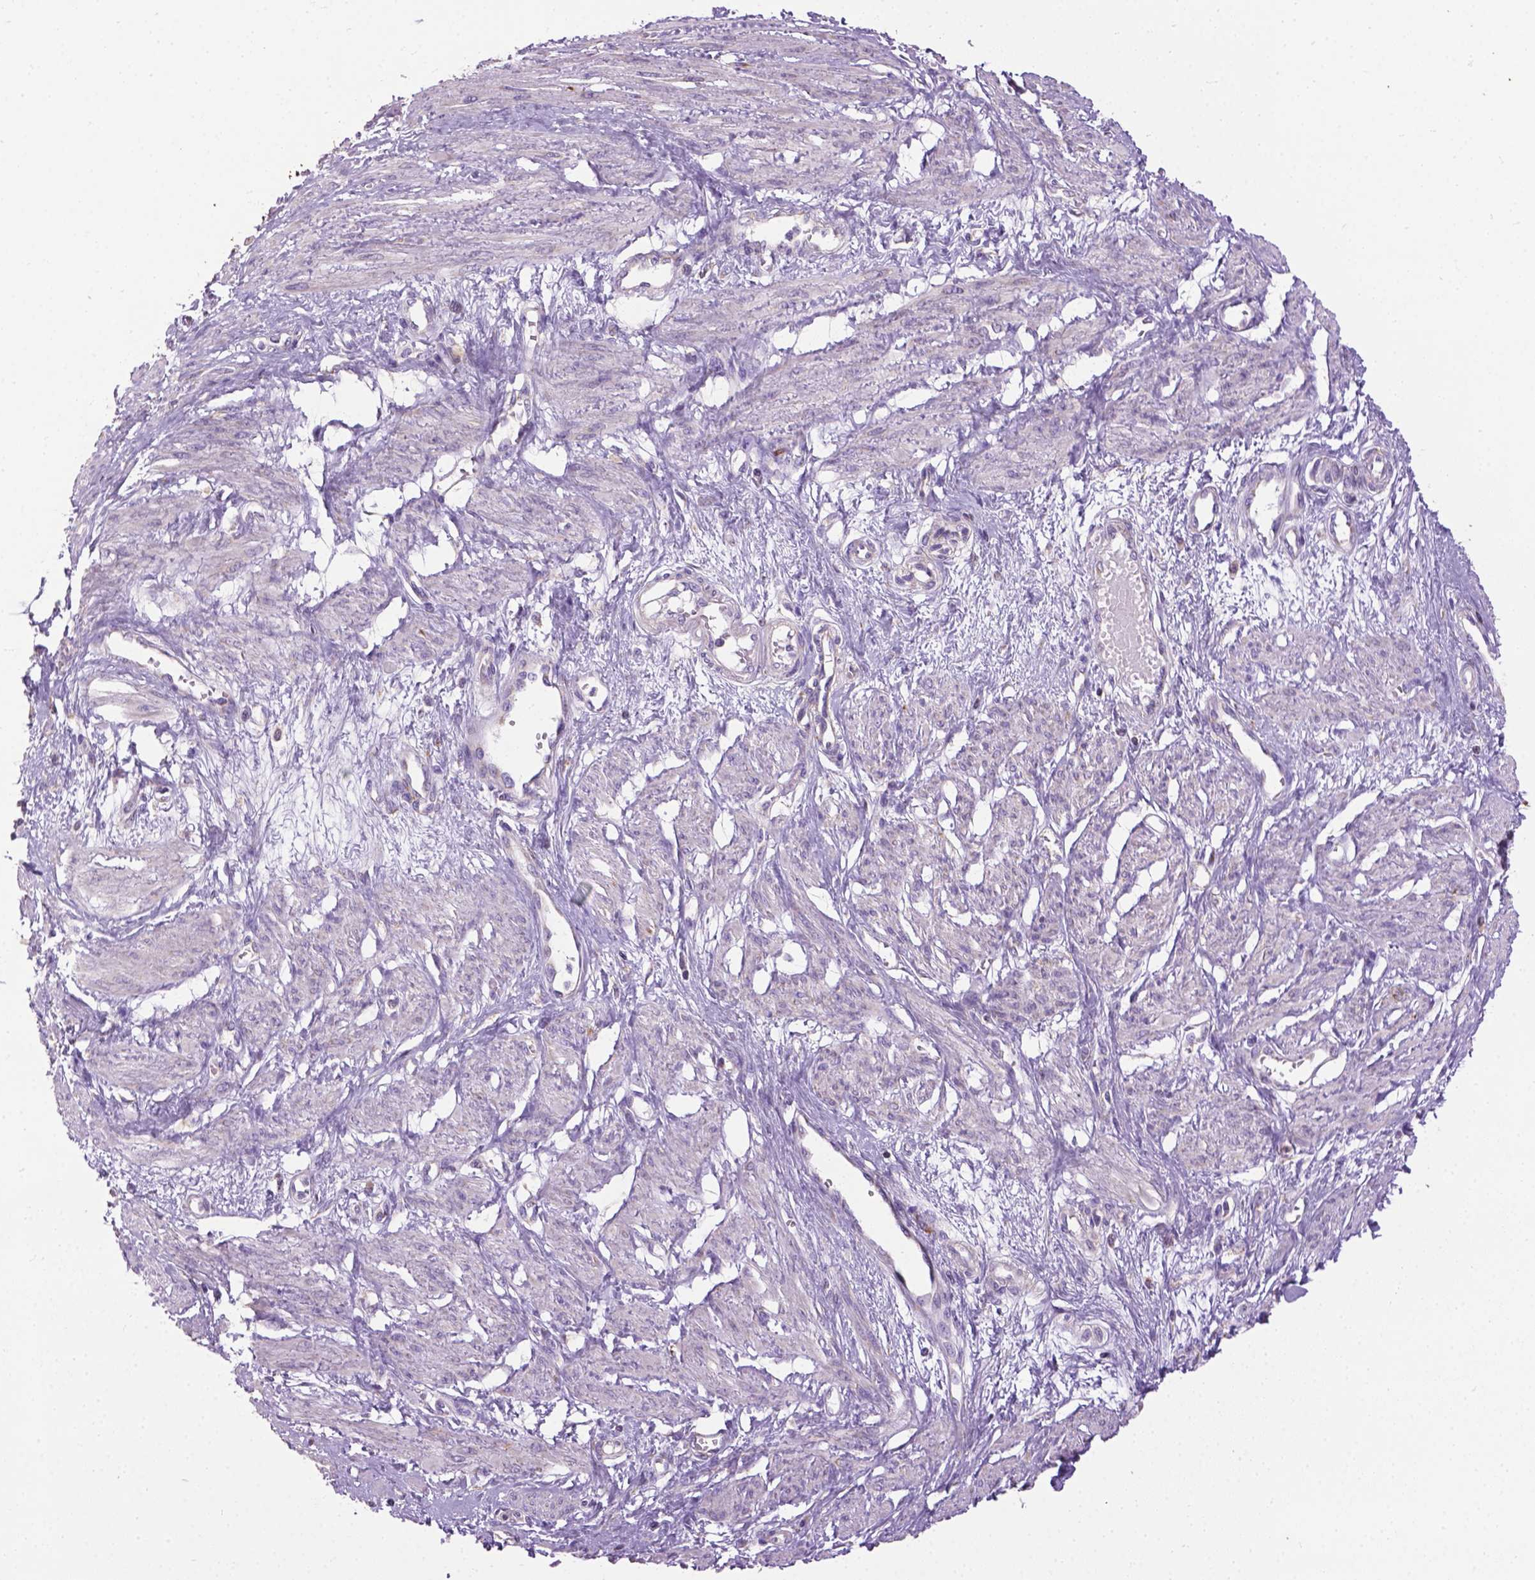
{"staining": {"intensity": "negative", "quantity": "none", "location": "none"}, "tissue": "smooth muscle", "cell_type": "Smooth muscle cells", "image_type": "normal", "snomed": [{"axis": "morphology", "description": "Normal tissue, NOS"}, {"axis": "topography", "description": "Smooth muscle"}, {"axis": "topography", "description": "Uterus"}], "caption": "Smooth muscle cells show no significant protein staining in normal smooth muscle. (Stains: DAB immunohistochemistry (IHC) with hematoxylin counter stain, Microscopy: brightfield microscopy at high magnification).", "gene": "VDAC1", "patient": {"sex": "female", "age": 39}}